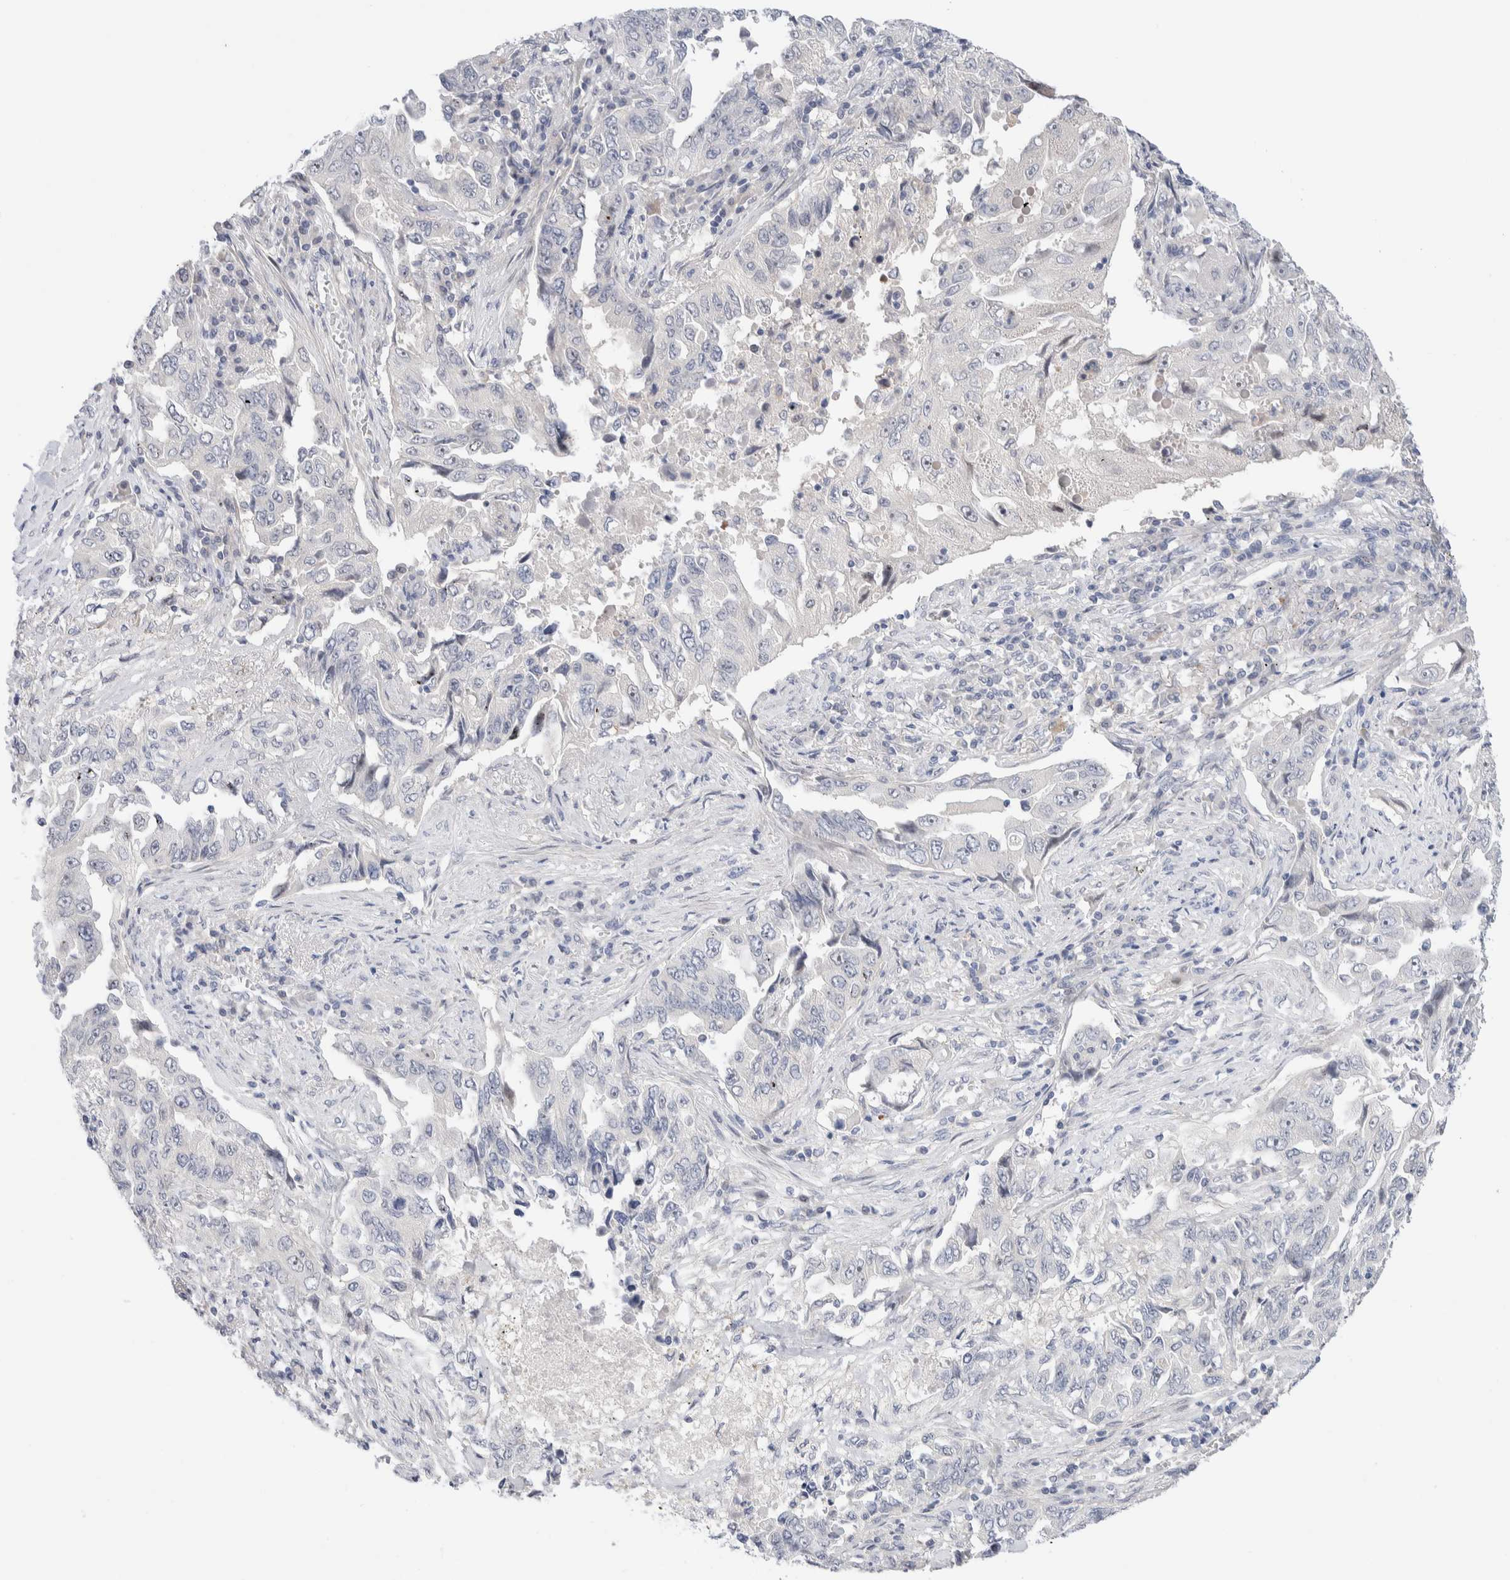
{"staining": {"intensity": "negative", "quantity": "none", "location": "none"}, "tissue": "lung cancer", "cell_type": "Tumor cells", "image_type": "cancer", "snomed": [{"axis": "morphology", "description": "Adenocarcinoma, NOS"}, {"axis": "topography", "description": "Lung"}], "caption": "High magnification brightfield microscopy of lung cancer stained with DAB (brown) and counterstained with hematoxylin (blue): tumor cells show no significant expression.", "gene": "DNAJB6", "patient": {"sex": "female", "age": 51}}